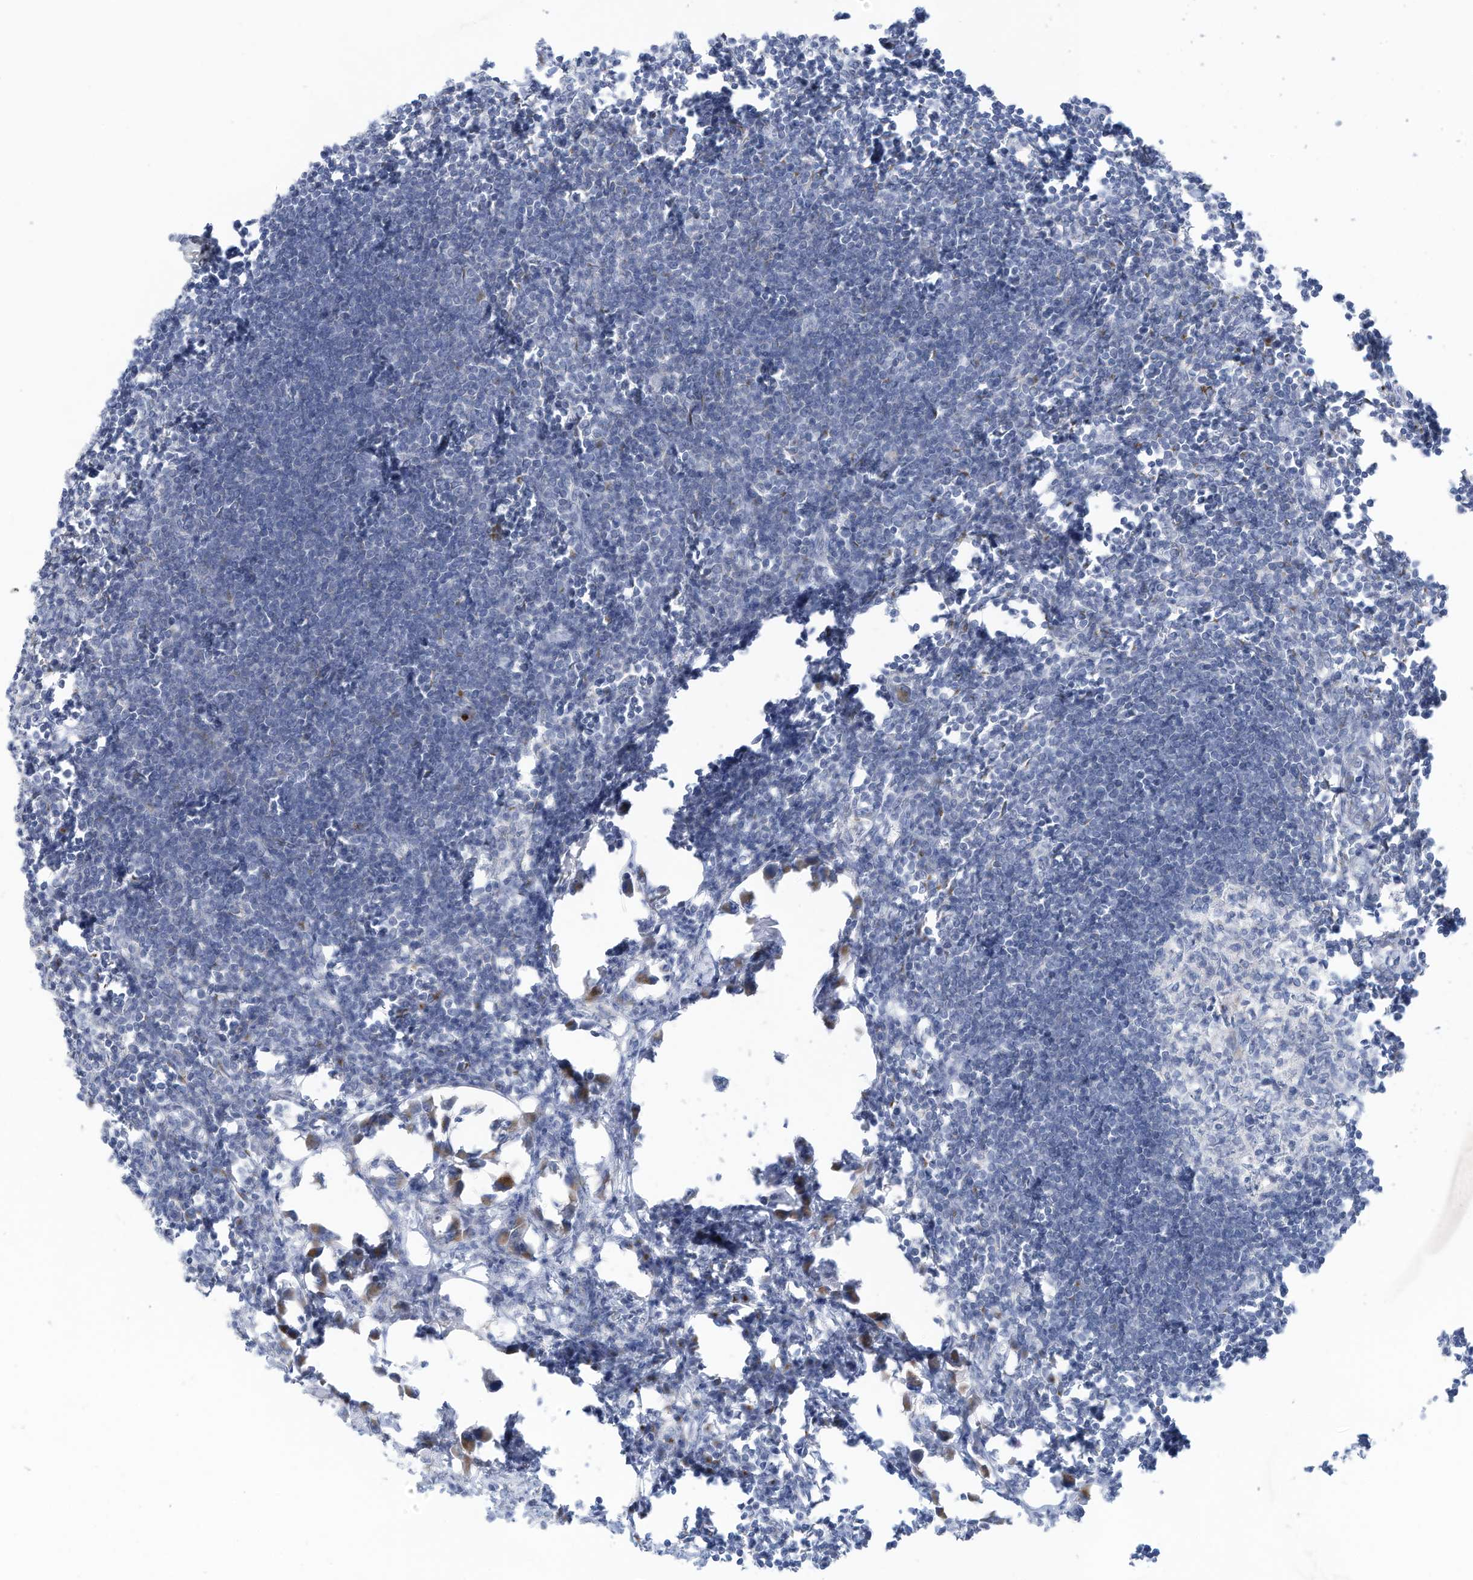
{"staining": {"intensity": "negative", "quantity": "none", "location": "none"}, "tissue": "lymph node", "cell_type": "Germinal center cells", "image_type": "normal", "snomed": [{"axis": "morphology", "description": "Normal tissue, NOS"}, {"axis": "morphology", "description": "Malignant melanoma, Metastatic site"}, {"axis": "topography", "description": "Lymph node"}], "caption": "This is a image of immunohistochemistry staining of benign lymph node, which shows no staining in germinal center cells.", "gene": "TRMT2B", "patient": {"sex": "male", "age": 41}}